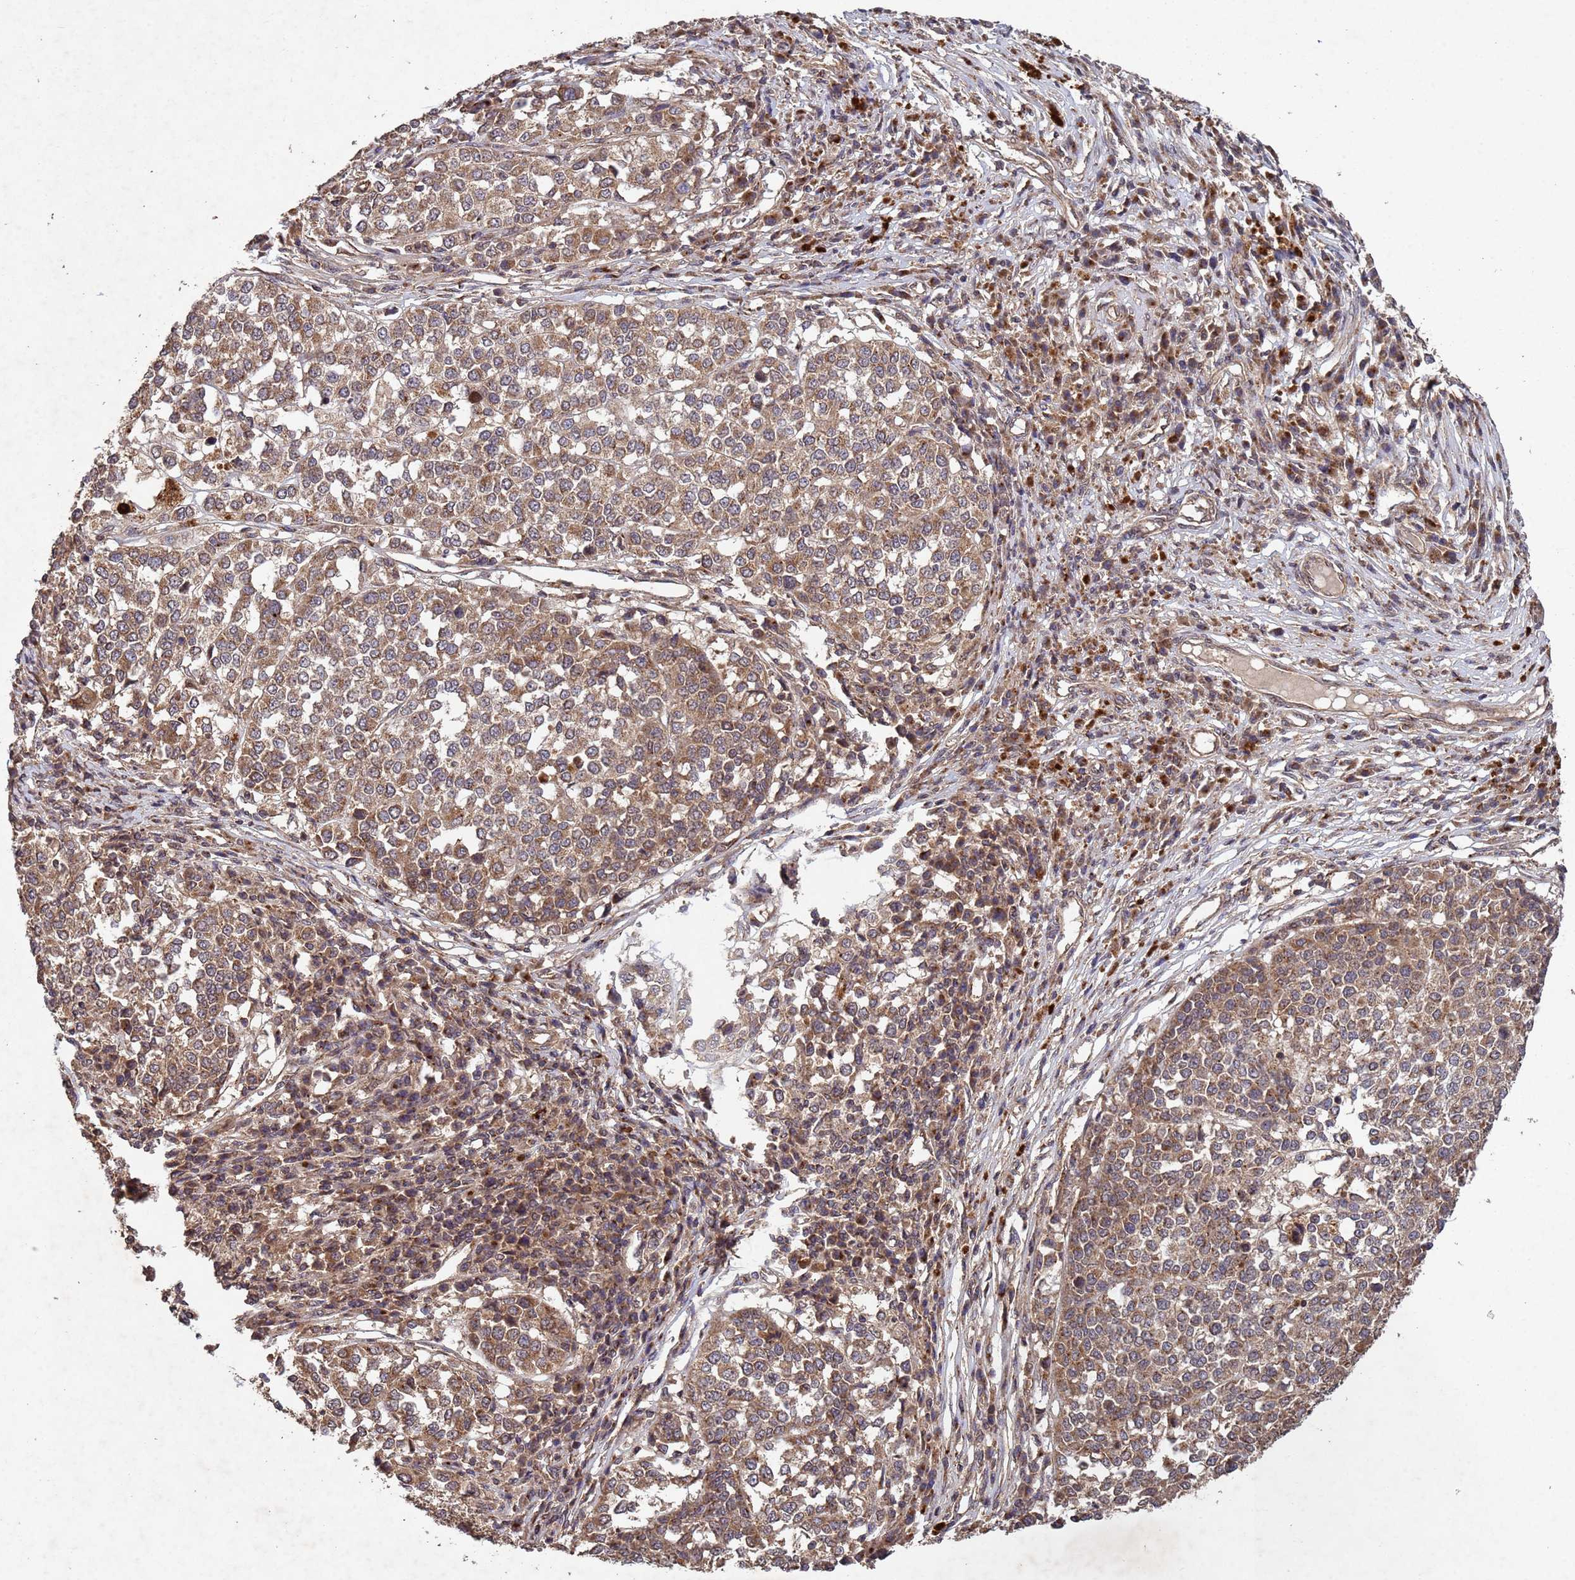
{"staining": {"intensity": "moderate", "quantity": ">75%", "location": "cytoplasmic/membranous"}, "tissue": "melanoma", "cell_type": "Tumor cells", "image_type": "cancer", "snomed": [{"axis": "morphology", "description": "Malignant melanoma, Metastatic site"}, {"axis": "topography", "description": "Lymph node"}], "caption": "A medium amount of moderate cytoplasmic/membranous staining is identified in approximately >75% of tumor cells in malignant melanoma (metastatic site) tissue.", "gene": "FASTKD1", "patient": {"sex": "male", "age": 44}}